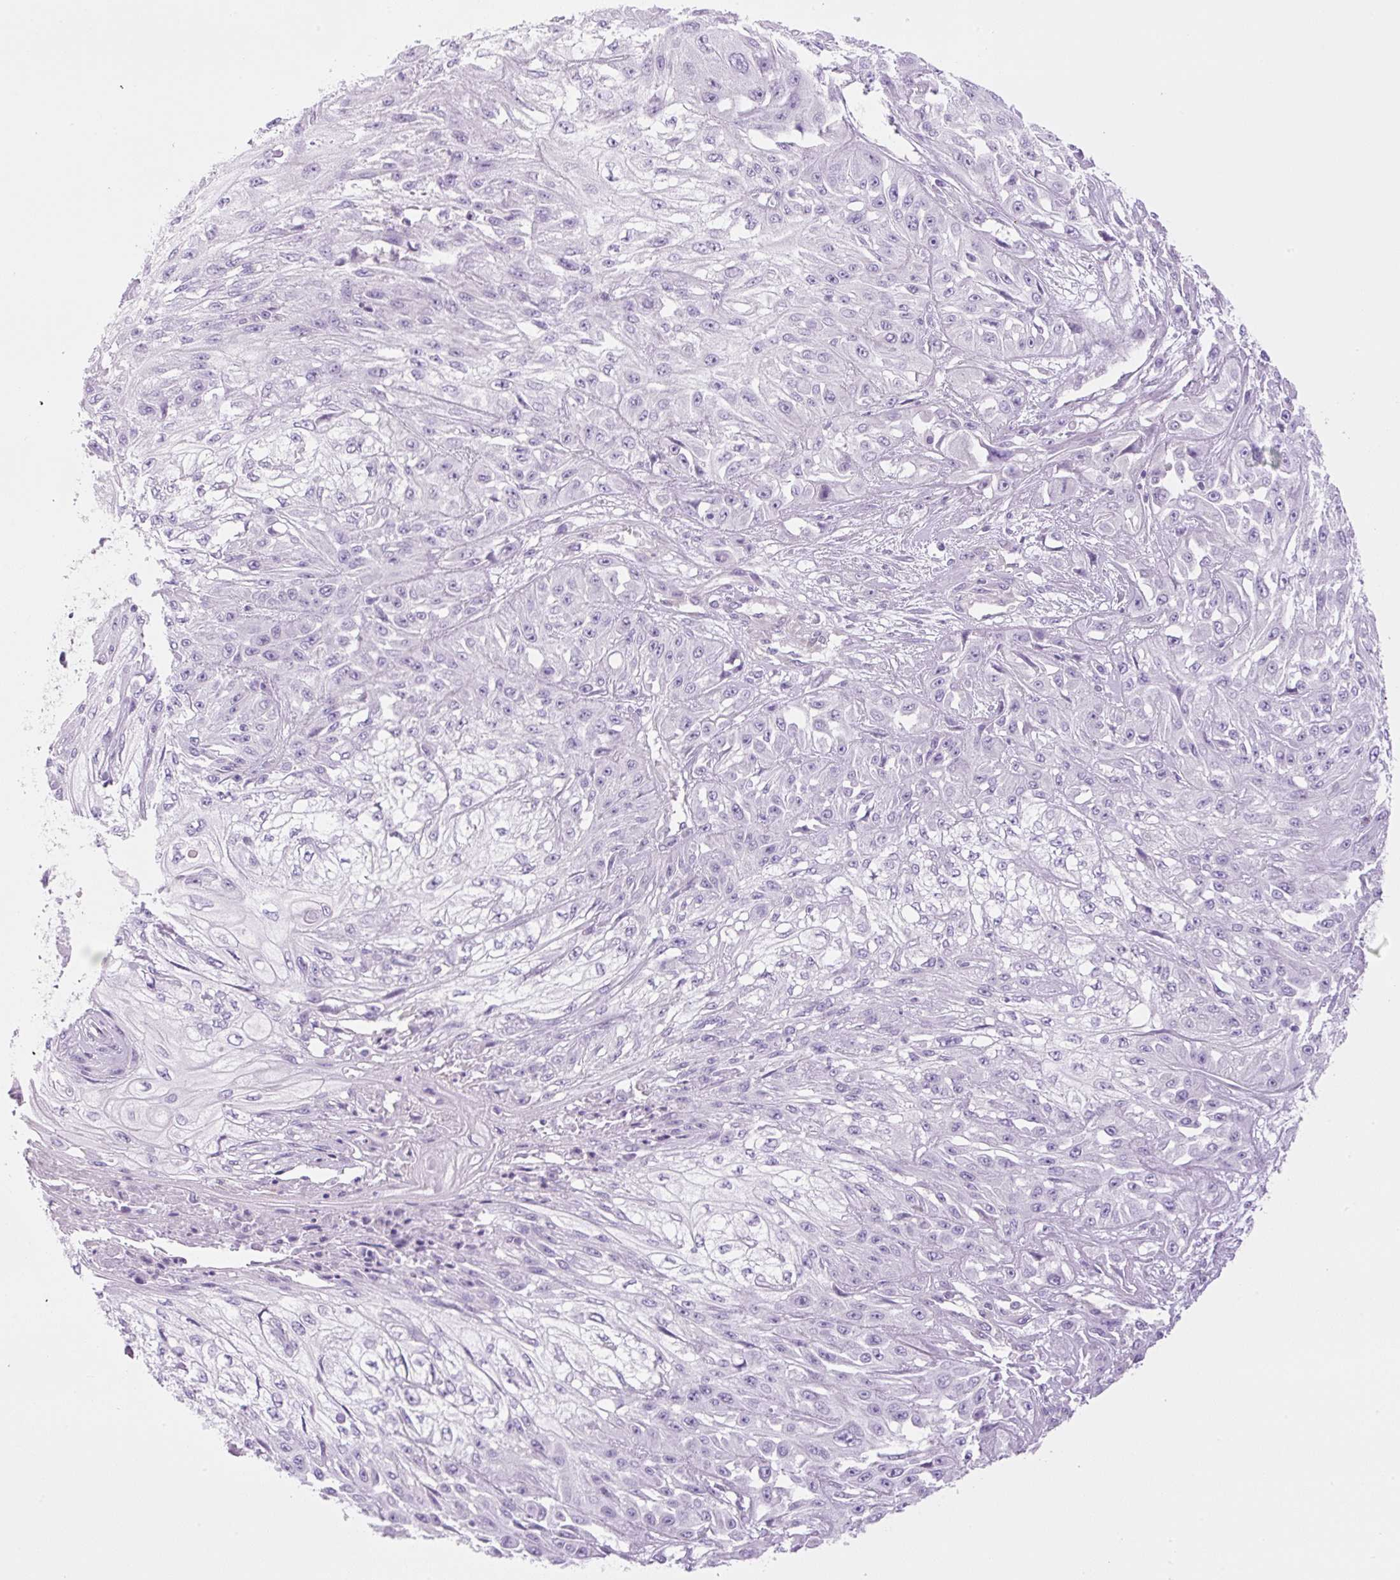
{"staining": {"intensity": "negative", "quantity": "none", "location": "none"}, "tissue": "skin cancer", "cell_type": "Tumor cells", "image_type": "cancer", "snomed": [{"axis": "morphology", "description": "Squamous cell carcinoma, NOS"}, {"axis": "morphology", "description": "Squamous cell carcinoma, metastatic, NOS"}, {"axis": "topography", "description": "Skin"}, {"axis": "topography", "description": "Lymph node"}], "caption": "High magnification brightfield microscopy of skin metastatic squamous cell carcinoma stained with DAB (3,3'-diaminobenzidine) (brown) and counterstained with hematoxylin (blue): tumor cells show no significant expression.", "gene": "EHD3", "patient": {"sex": "male", "age": 75}}